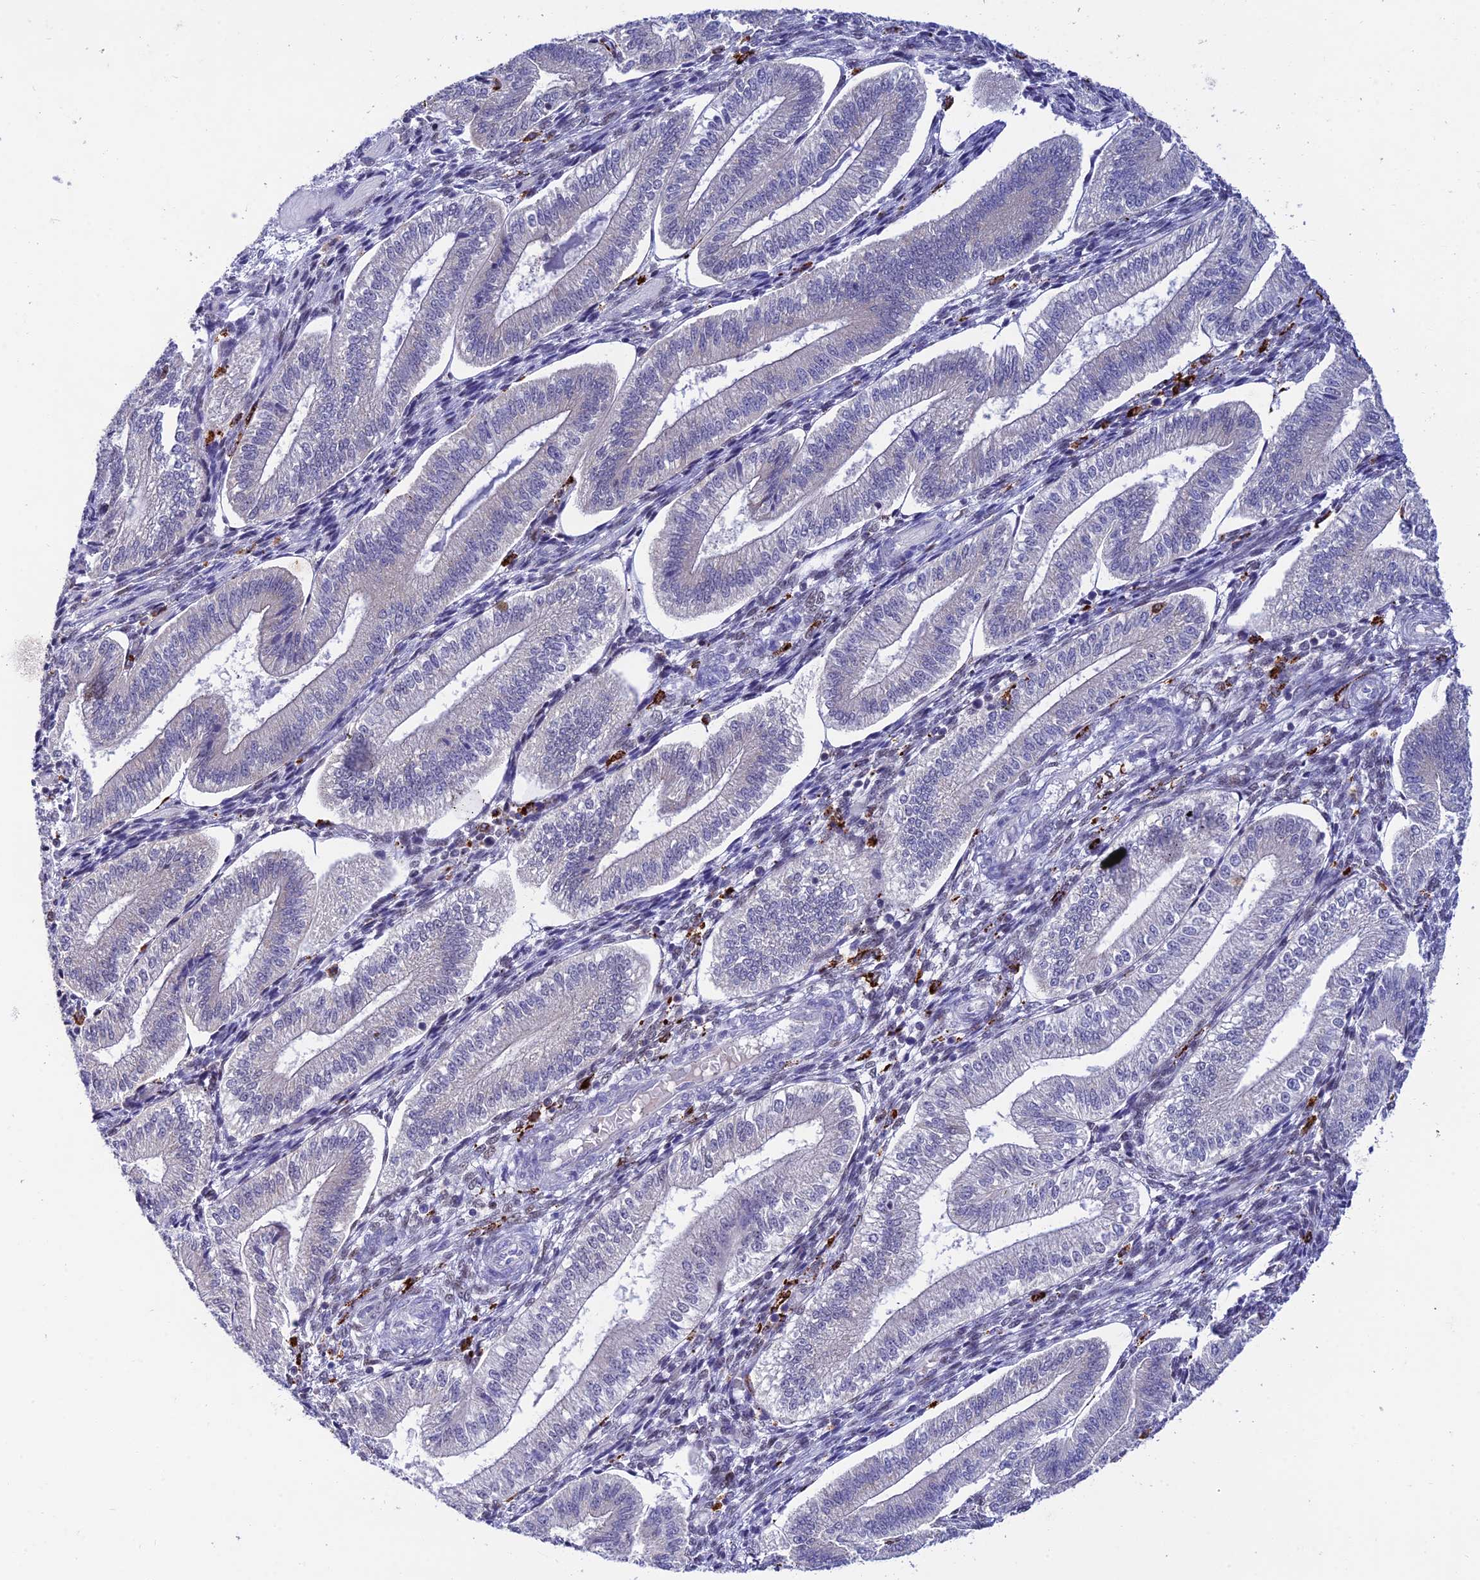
{"staining": {"intensity": "weak", "quantity": "<25%", "location": "nuclear"}, "tissue": "endometrium", "cell_type": "Cells in endometrial stroma", "image_type": "normal", "snomed": [{"axis": "morphology", "description": "Normal tissue, NOS"}, {"axis": "topography", "description": "Endometrium"}], "caption": "Endometrium was stained to show a protein in brown. There is no significant expression in cells in endometrial stroma. Brightfield microscopy of immunohistochemistry stained with DAB (3,3'-diaminobenzidine) (brown) and hematoxylin (blue), captured at high magnification.", "gene": "HIC1", "patient": {"sex": "female", "age": 34}}